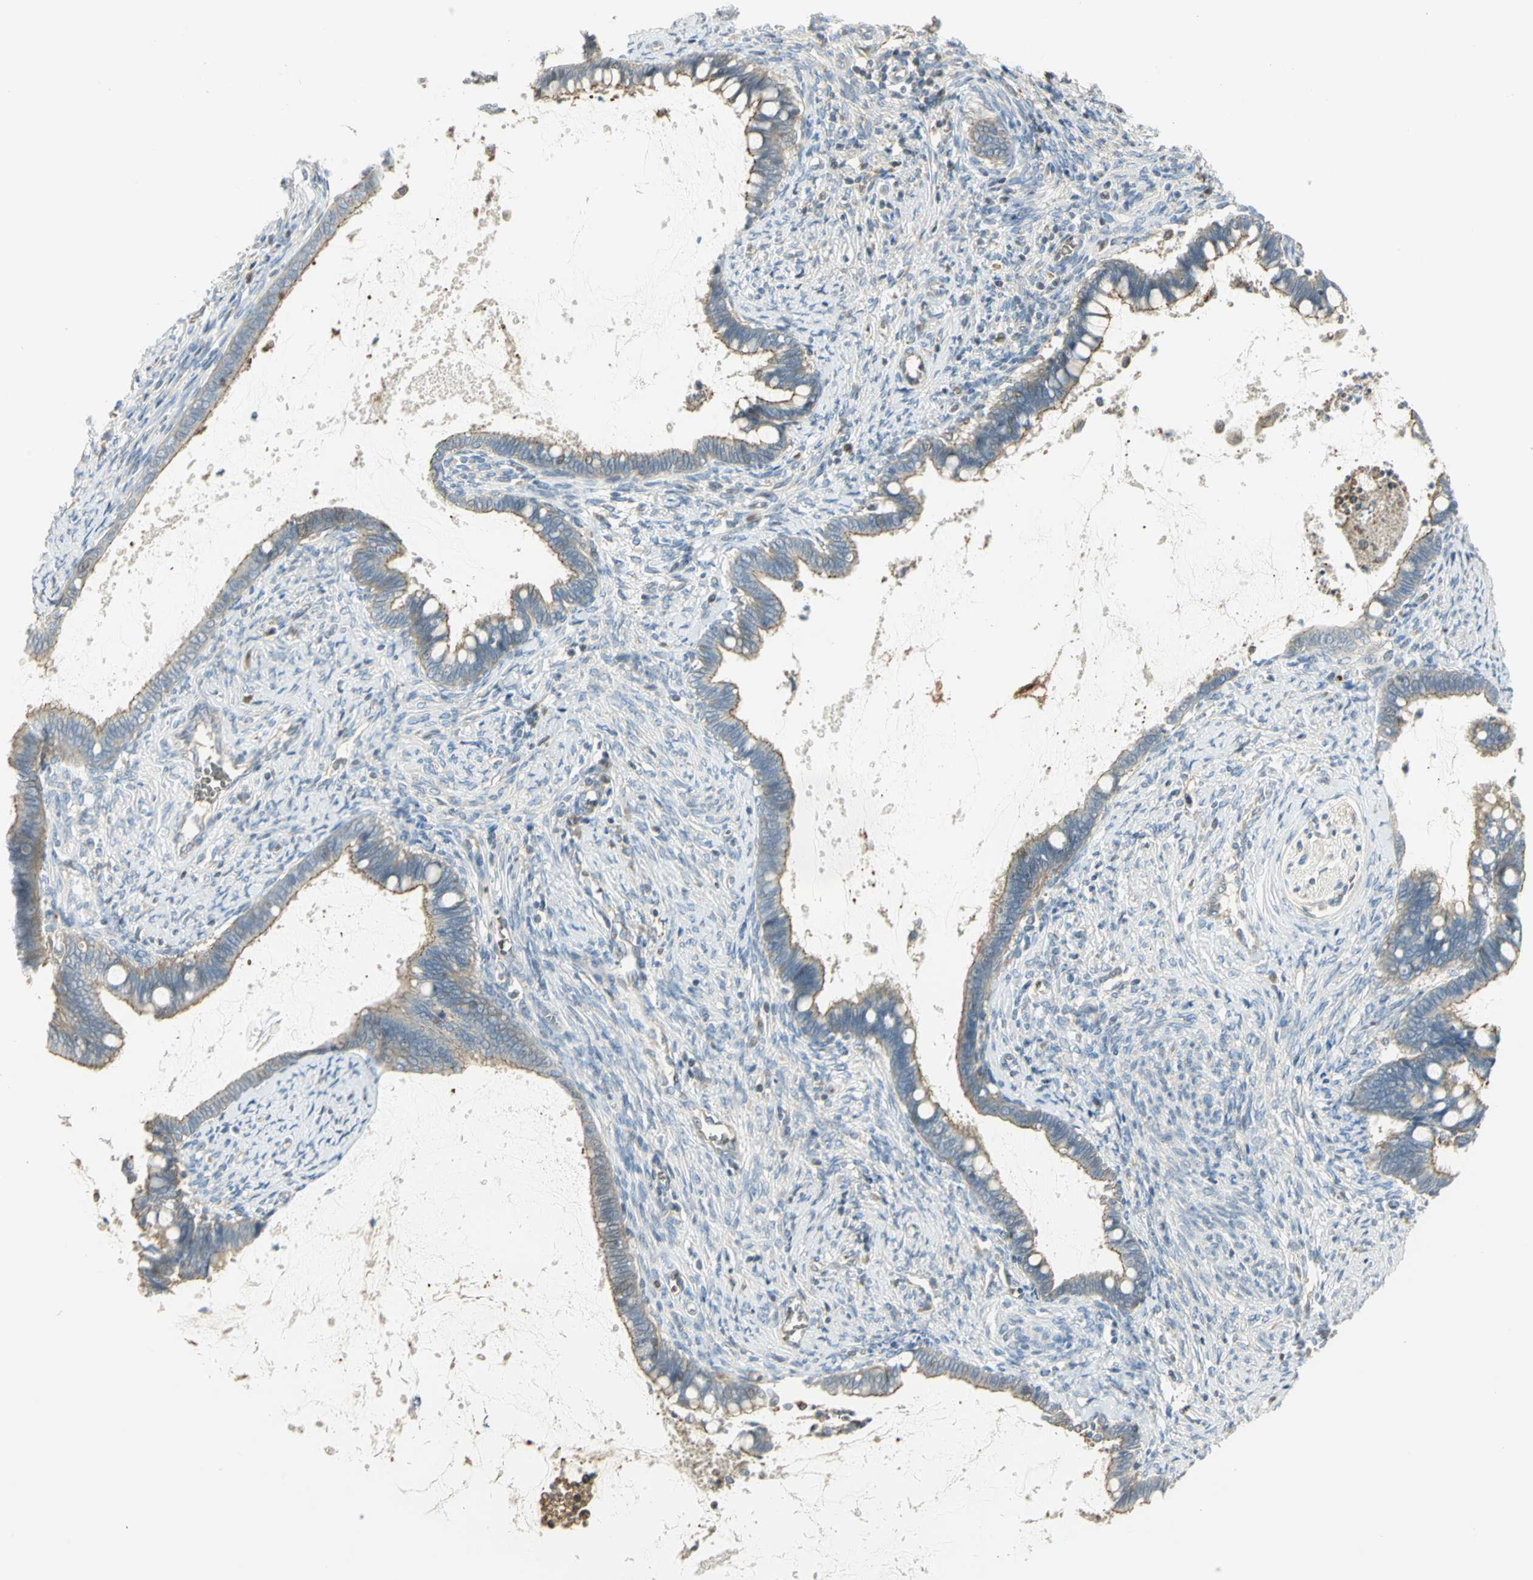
{"staining": {"intensity": "moderate", "quantity": ">75%", "location": "cytoplasmic/membranous"}, "tissue": "cervical cancer", "cell_type": "Tumor cells", "image_type": "cancer", "snomed": [{"axis": "morphology", "description": "Adenocarcinoma, NOS"}, {"axis": "topography", "description": "Cervix"}], "caption": "Immunohistochemical staining of cervical cancer demonstrates moderate cytoplasmic/membranous protein expression in approximately >75% of tumor cells.", "gene": "ANK1", "patient": {"sex": "female", "age": 44}}